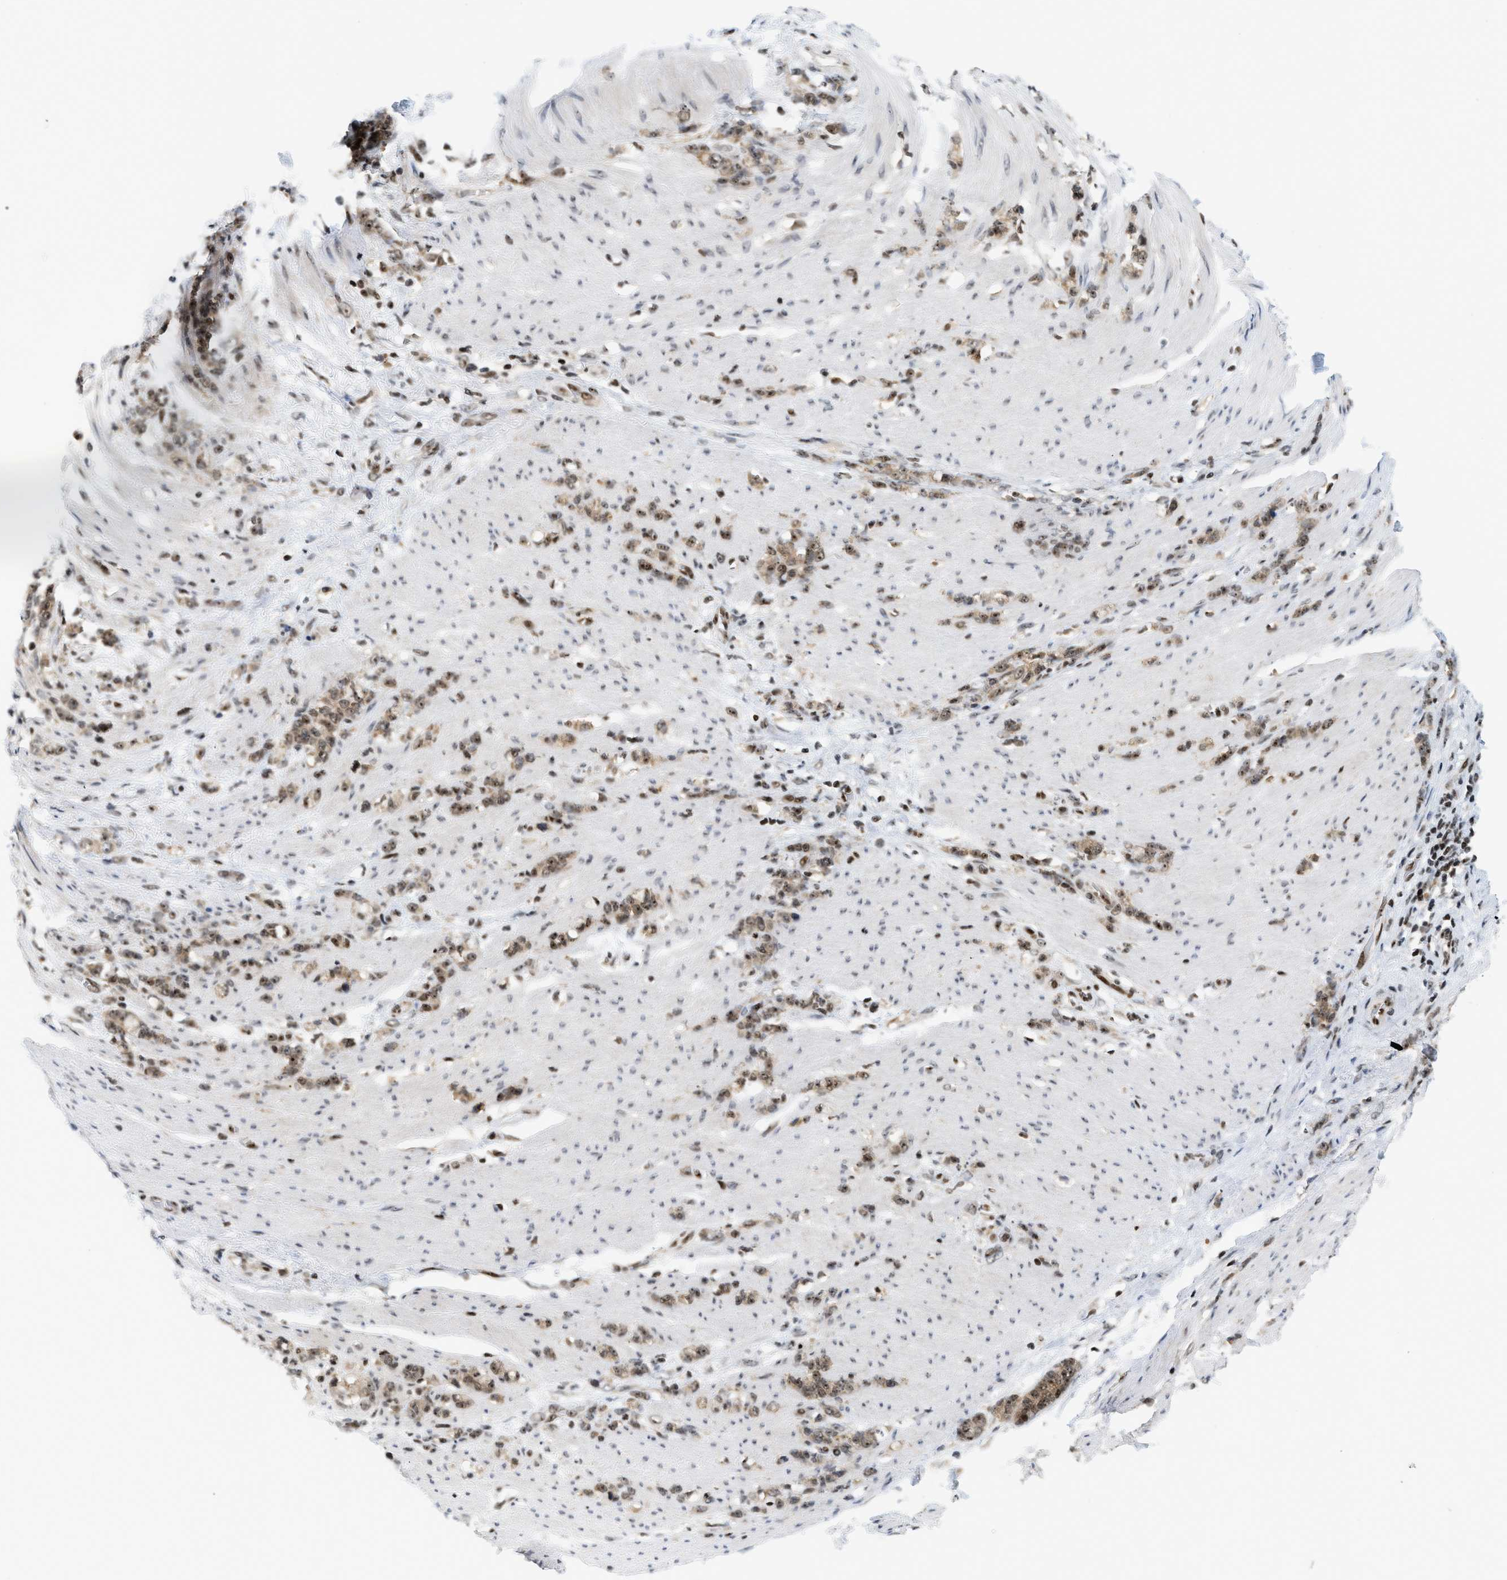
{"staining": {"intensity": "moderate", "quantity": ">75%", "location": "cytoplasmic/membranous,nuclear"}, "tissue": "stomach cancer", "cell_type": "Tumor cells", "image_type": "cancer", "snomed": [{"axis": "morphology", "description": "Adenocarcinoma, NOS"}, {"axis": "topography", "description": "Stomach, lower"}], "caption": "Immunohistochemistry (IHC) photomicrograph of human stomach cancer stained for a protein (brown), which reveals medium levels of moderate cytoplasmic/membranous and nuclear staining in approximately >75% of tumor cells.", "gene": "ZNF22", "patient": {"sex": "male", "age": 88}}